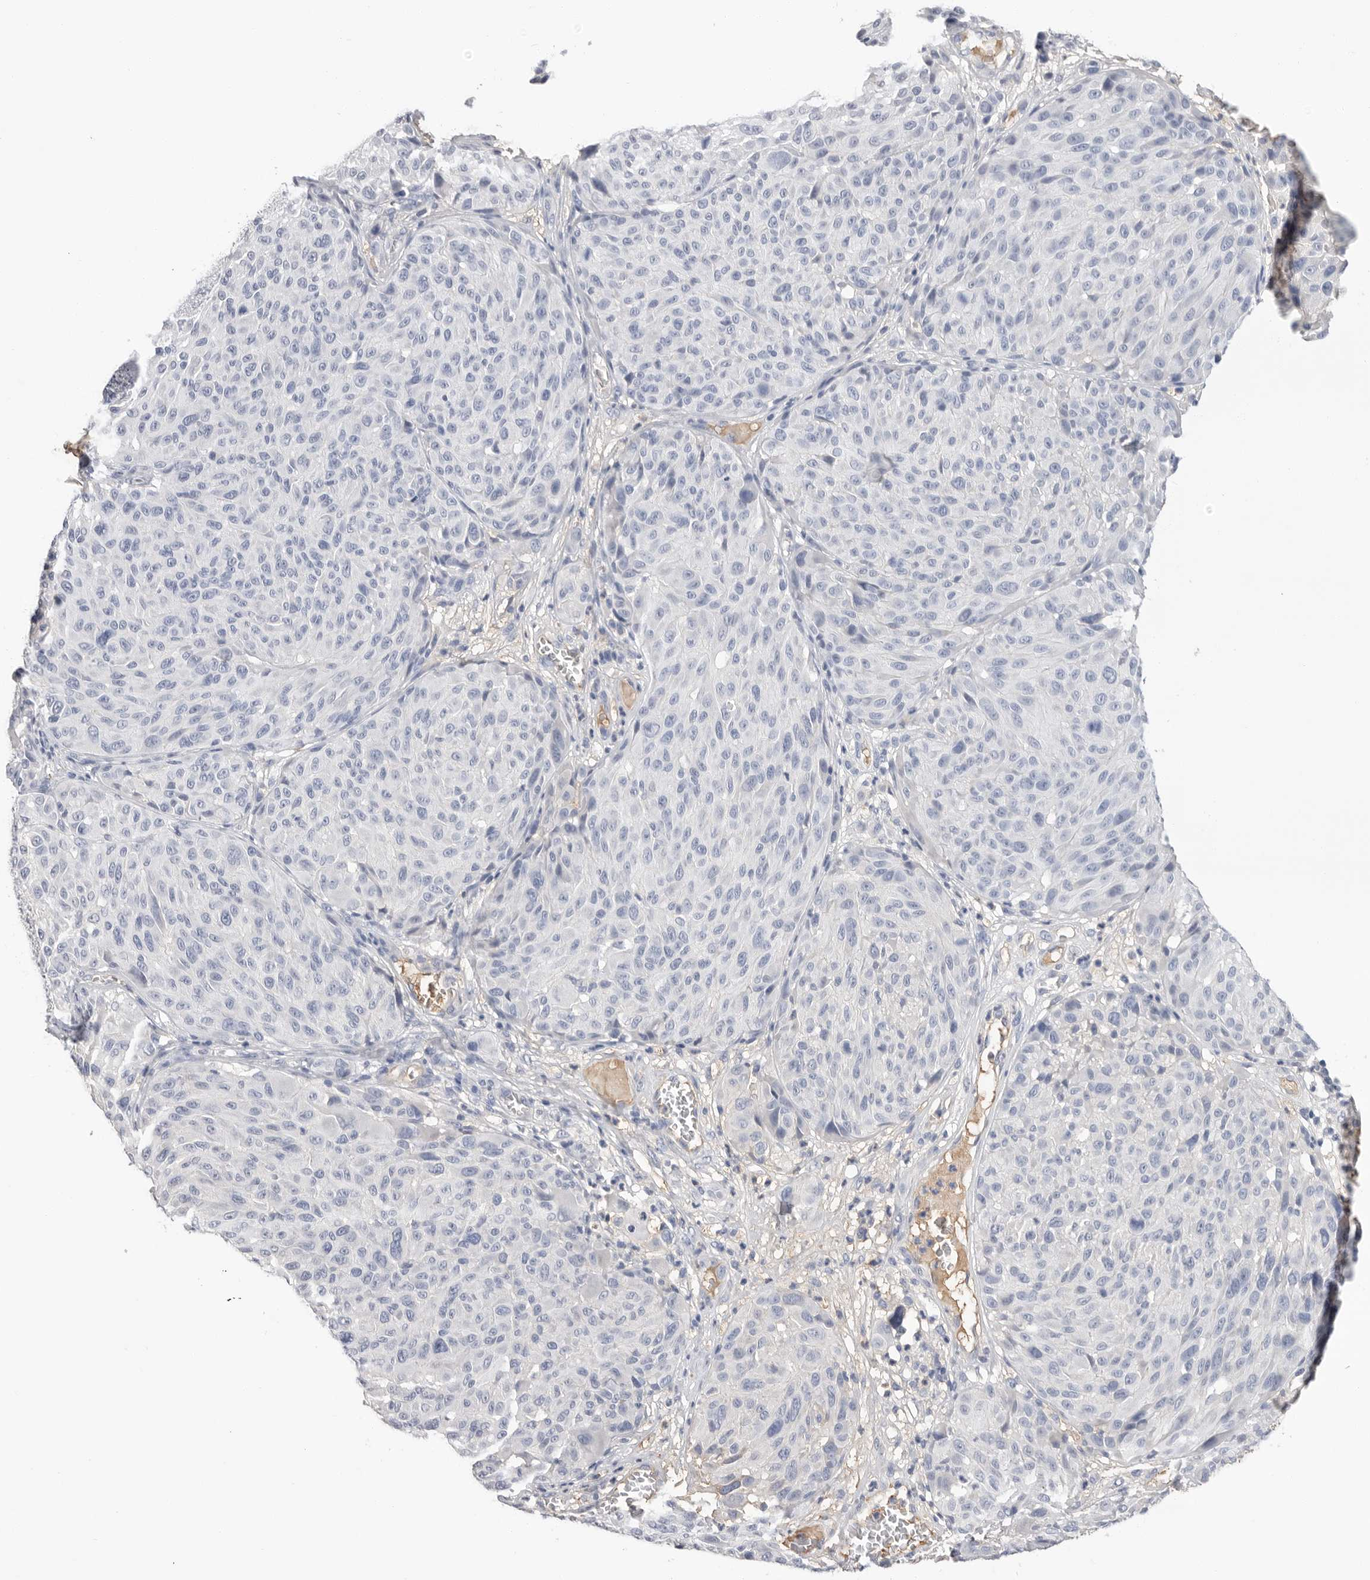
{"staining": {"intensity": "negative", "quantity": "none", "location": "none"}, "tissue": "melanoma", "cell_type": "Tumor cells", "image_type": "cancer", "snomed": [{"axis": "morphology", "description": "Malignant melanoma, NOS"}, {"axis": "topography", "description": "Skin"}], "caption": "Immunohistochemistry (IHC) of human melanoma exhibits no positivity in tumor cells.", "gene": "APOA2", "patient": {"sex": "male", "age": 83}}